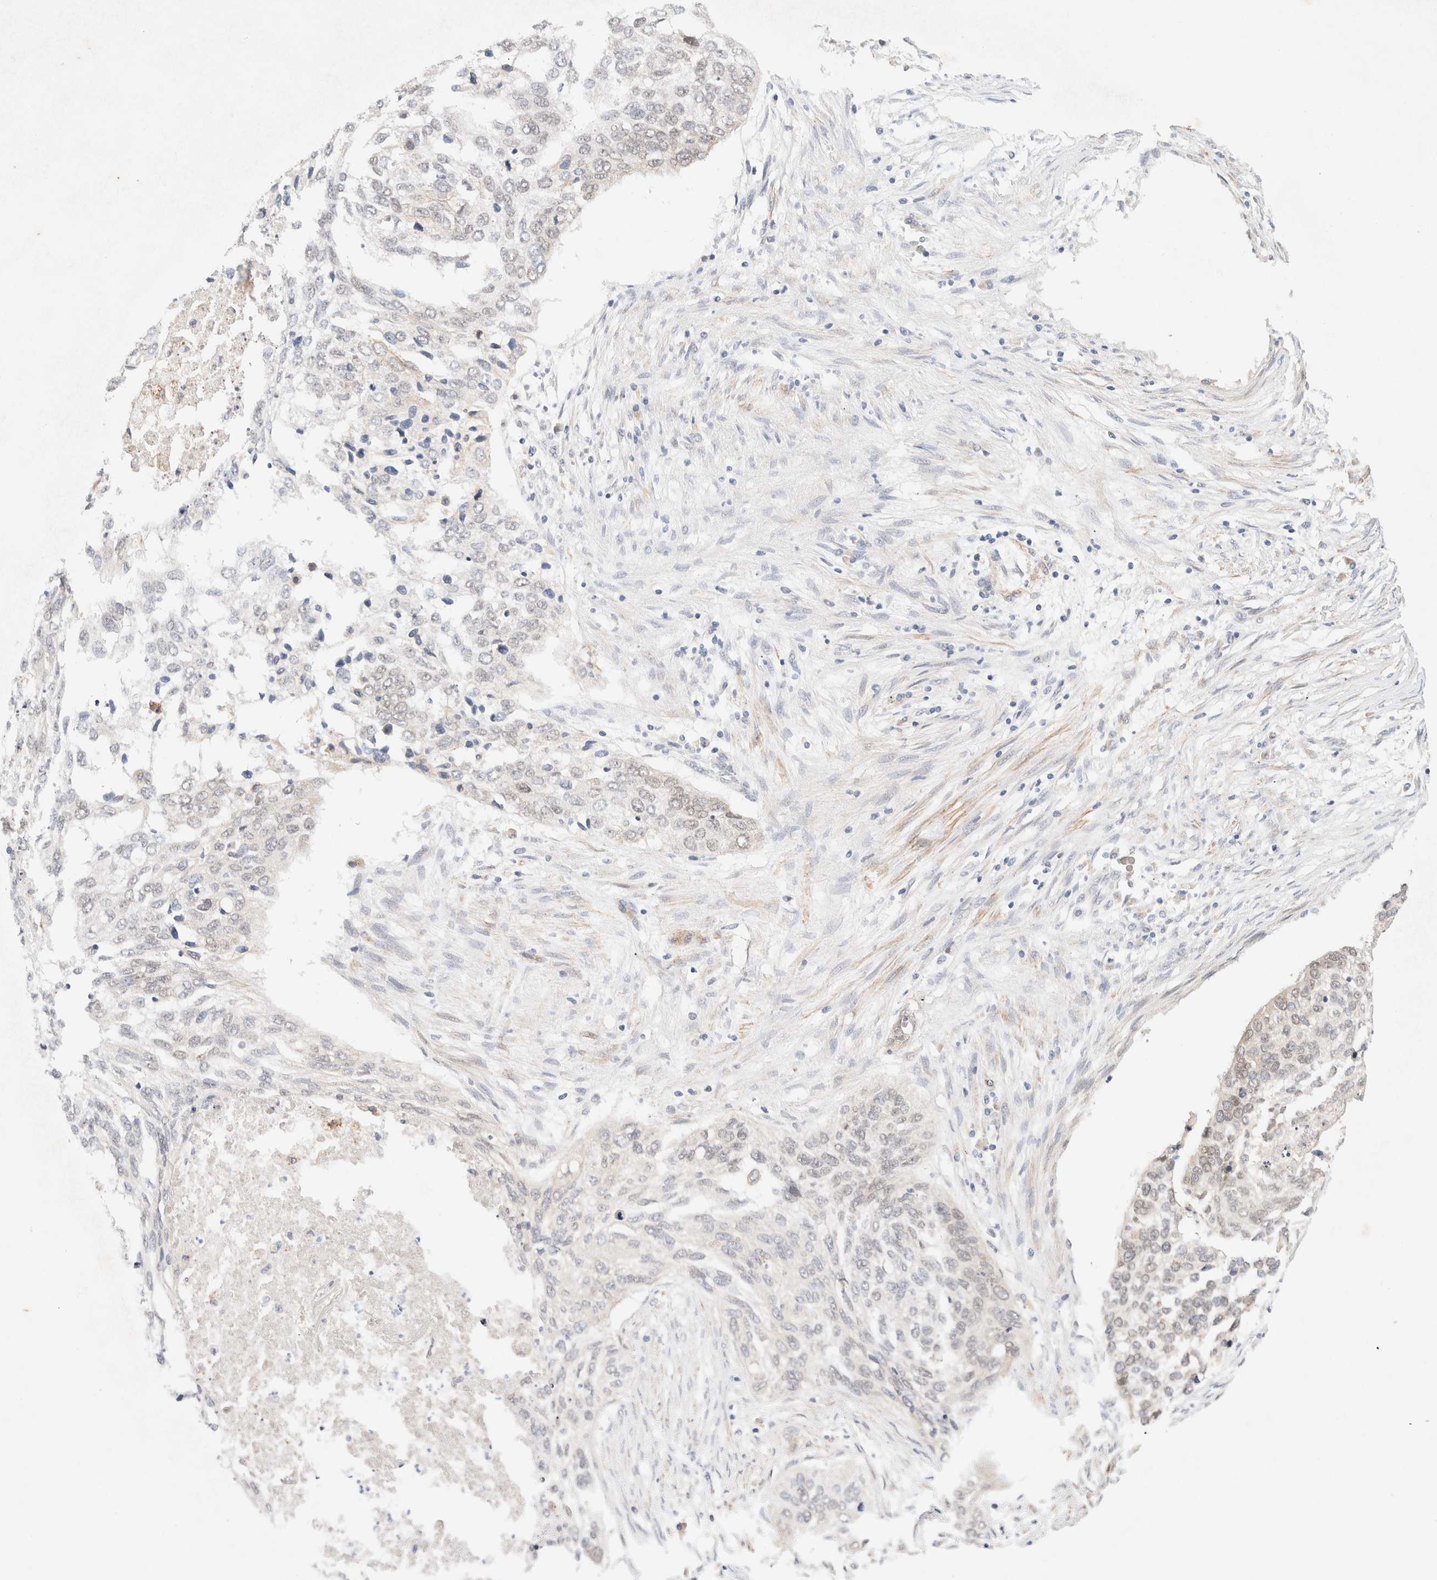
{"staining": {"intensity": "negative", "quantity": "none", "location": "none"}, "tissue": "lung cancer", "cell_type": "Tumor cells", "image_type": "cancer", "snomed": [{"axis": "morphology", "description": "Squamous cell carcinoma, NOS"}, {"axis": "topography", "description": "Lung"}], "caption": "Image shows no significant protein expression in tumor cells of squamous cell carcinoma (lung).", "gene": "RRP15", "patient": {"sex": "female", "age": 63}}